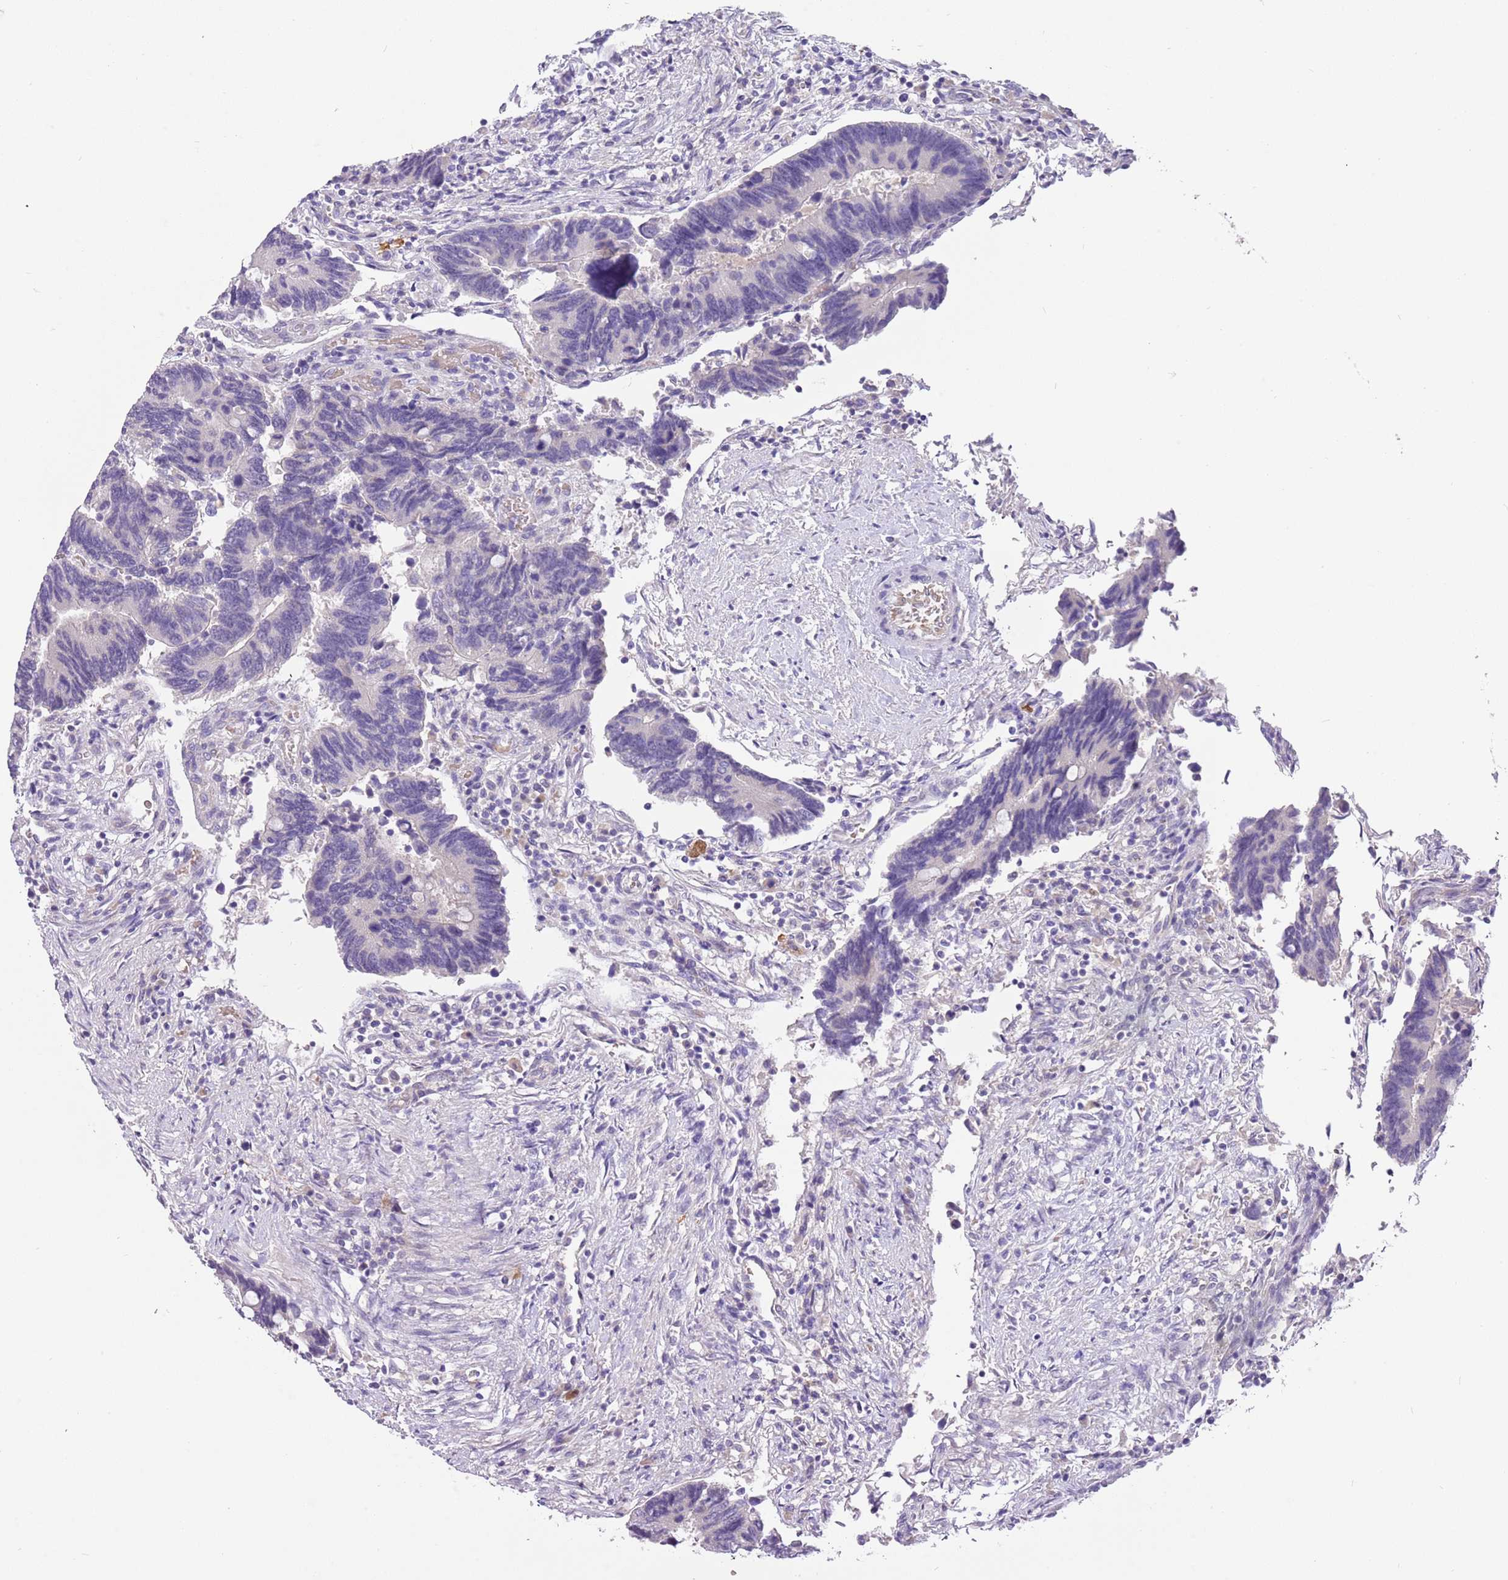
{"staining": {"intensity": "negative", "quantity": "none", "location": "none"}, "tissue": "colorectal cancer", "cell_type": "Tumor cells", "image_type": "cancer", "snomed": [{"axis": "morphology", "description": "Adenocarcinoma, NOS"}, {"axis": "topography", "description": "Colon"}], "caption": "Immunohistochemical staining of colorectal cancer (adenocarcinoma) displays no significant expression in tumor cells. (Stains: DAB (3,3'-diaminobenzidine) immunohistochemistry with hematoxylin counter stain, Microscopy: brightfield microscopy at high magnification).", "gene": "RFK", "patient": {"sex": "male", "age": 87}}